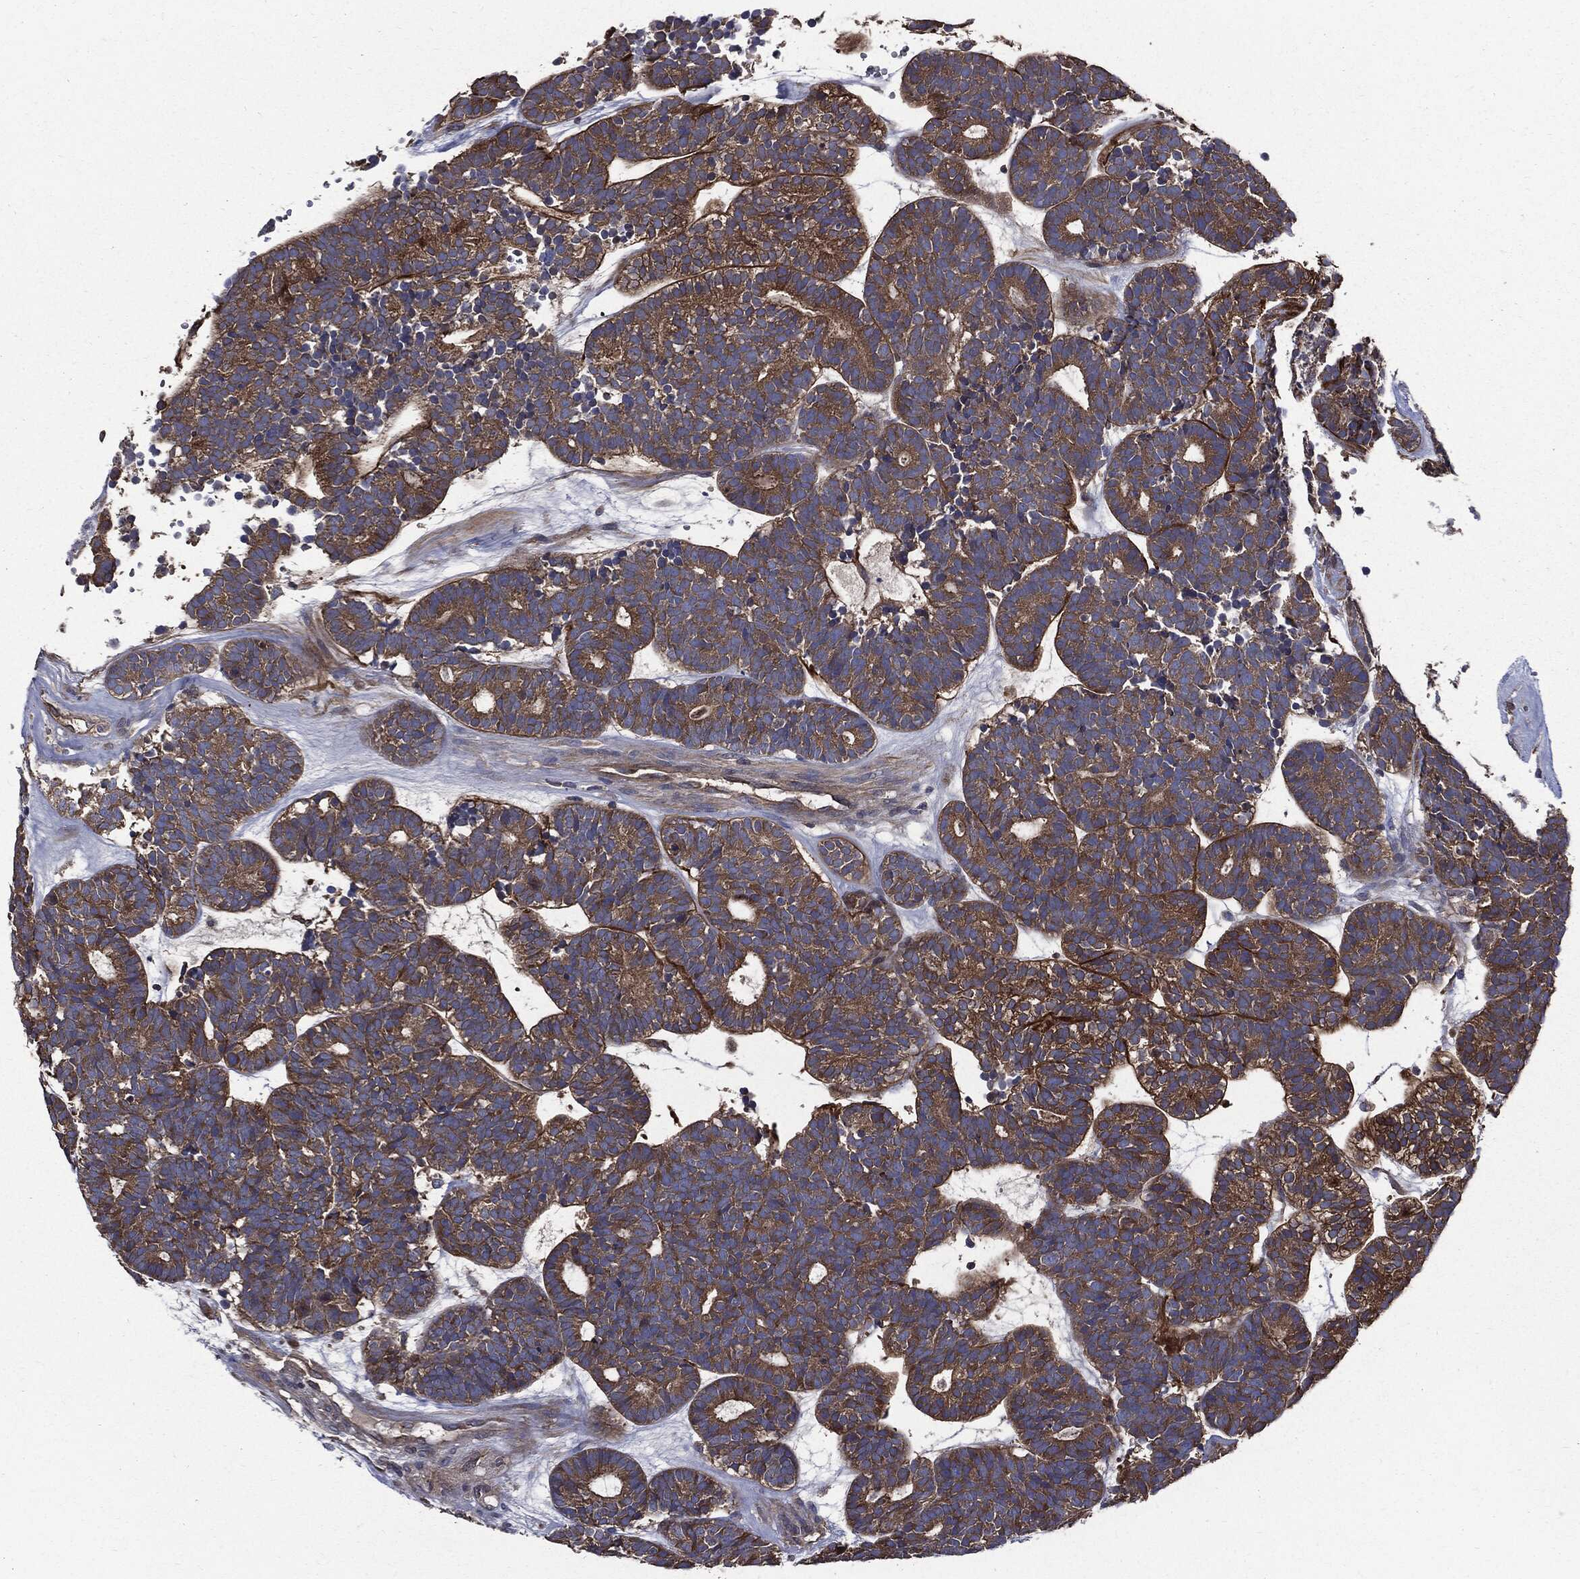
{"staining": {"intensity": "strong", "quantity": "25%-75%", "location": "cytoplasmic/membranous"}, "tissue": "head and neck cancer", "cell_type": "Tumor cells", "image_type": "cancer", "snomed": [{"axis": "morphology", "description": "Adenocarcinoma, NOS"}, {"axis": "topography", "description": "Head-Neck"}], "caption": "Brown immunohistochemical staining in adenocarcinoma (head and neck) shows strong cytoplasmic/membranous staining in about 25%-75% of tumor cells.", "gene": "PDCD6IP", "patient": {"sex": "female", "age": 81}}